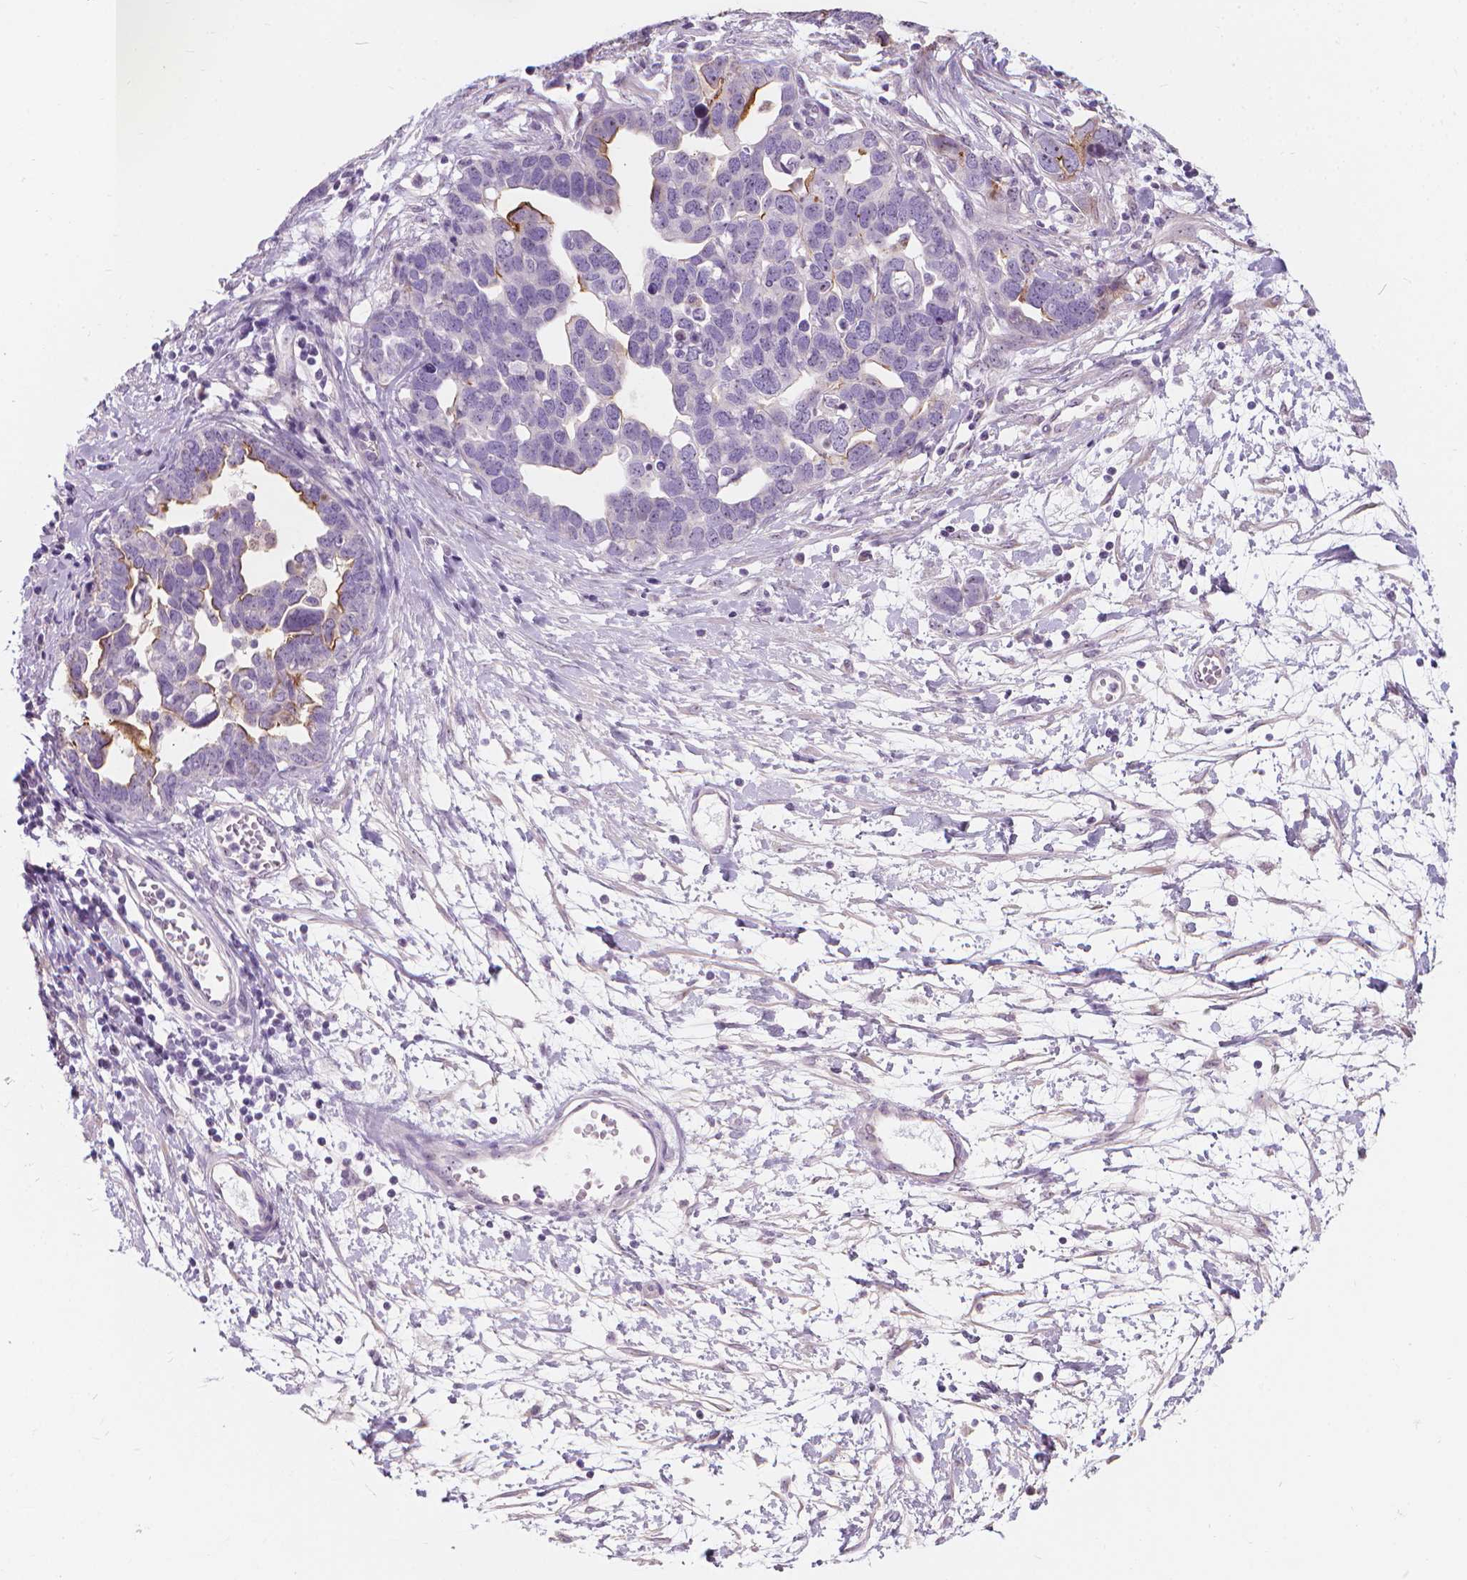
{"staining": {"intensity": "moderate", "quantity": "<25%", "location": "cytoplasmic/membranous"}, "tissue": "ovarian cancer", "cell_type": "Tumor cells", "image_type": "cancer", "snomed": [{"axis": "morphology", "description": "Cystadenocarcinoma, serous, NOS"}, {"axis": "topography", "description": "Ovary"}], "caption": "A photomicrograph showing moderate cytoplasmic/membranous staining in about <25% of tumor cells in ovarian serous cystadenocarcinoma, as visualized by brown immunohistochemical staining.", "gene": "GPRC5A", "patient": {"sex": "female", "age": 54}}